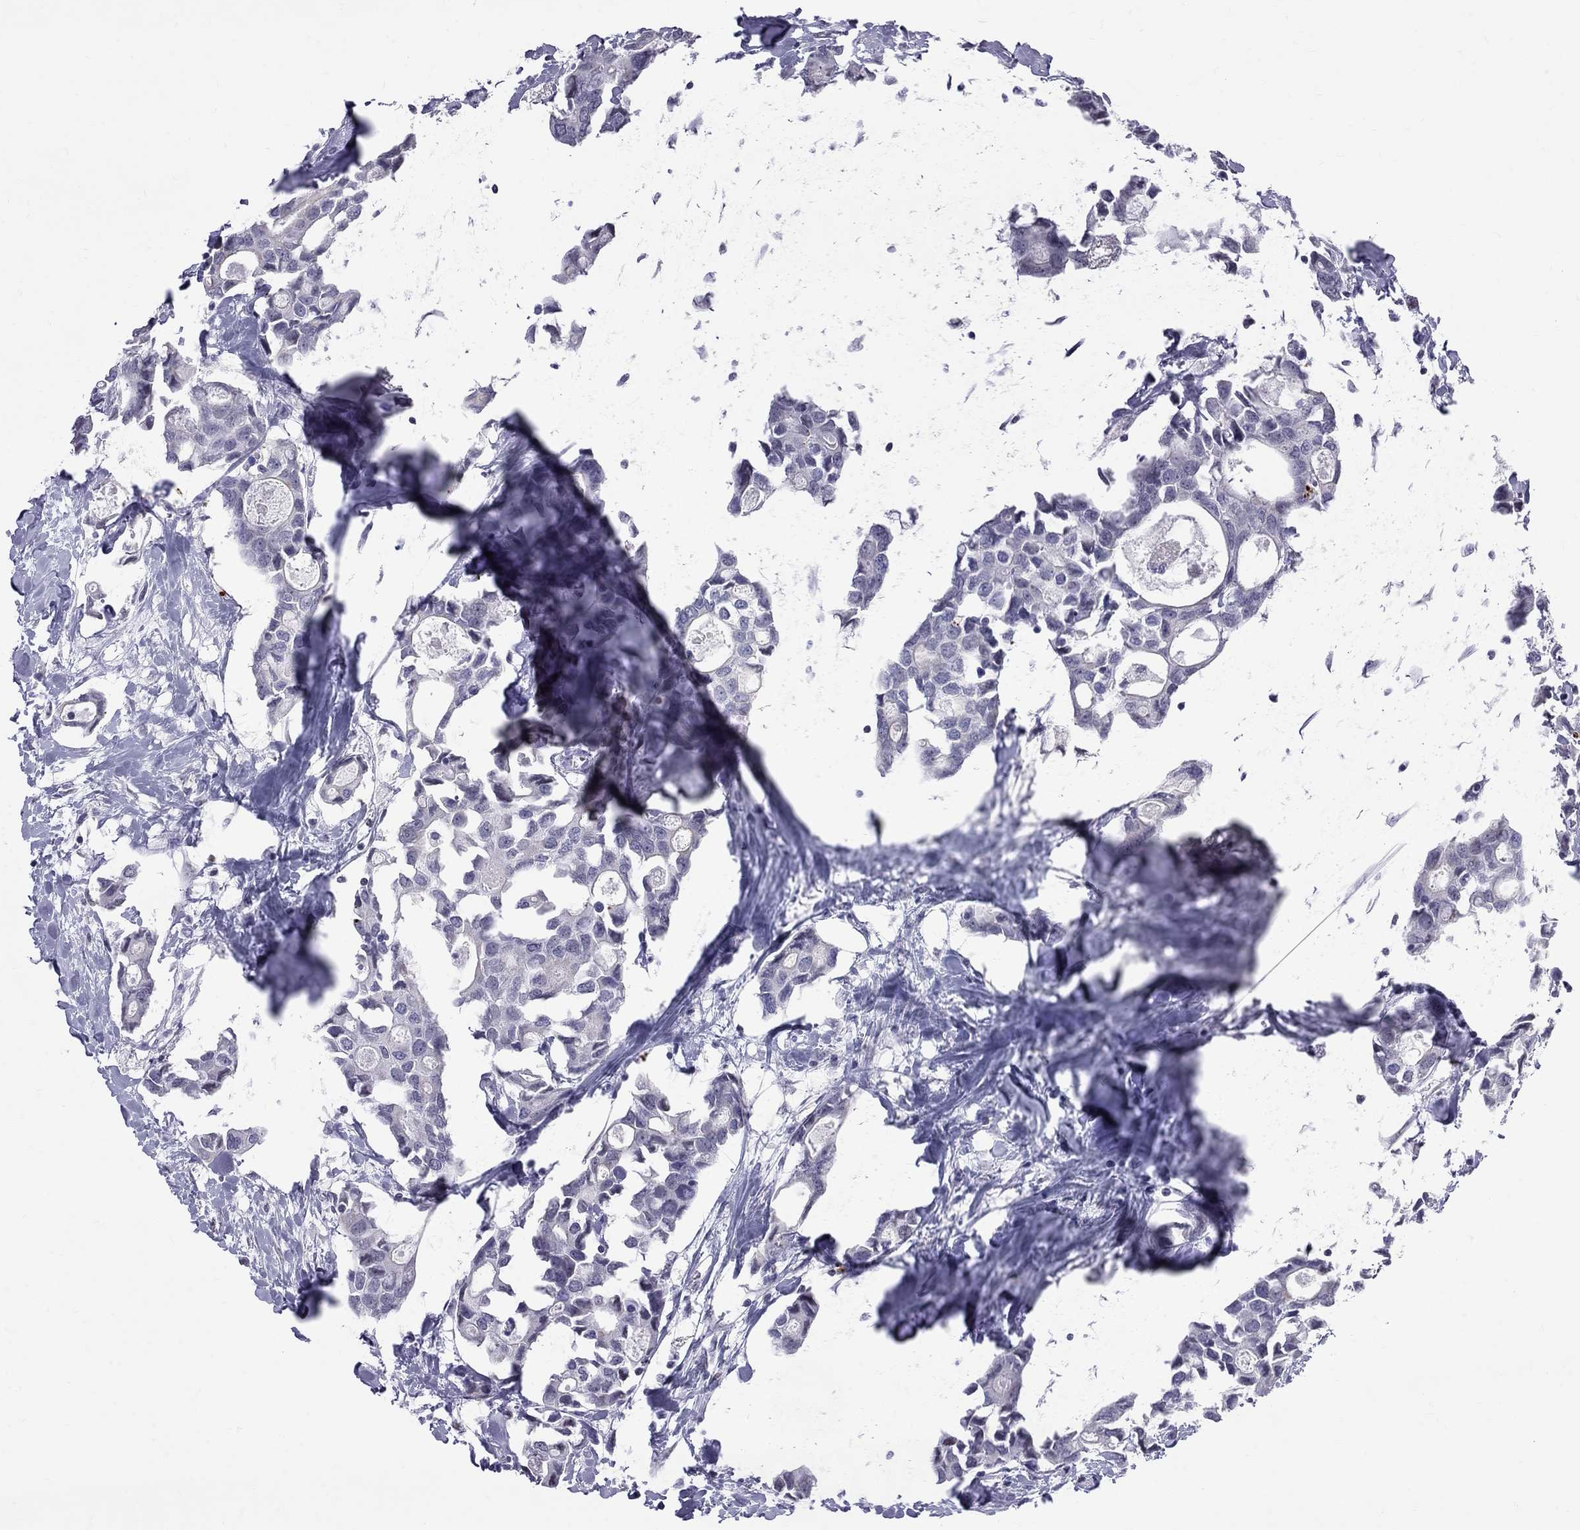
{"staining": {"intensity": "negative", "quantity": "none", "location": "none"}, "tissue": "breast cancer", "cell_type": "Tumor cells", "image_type": "cancer", "snomed": [{"axis": "morphology", "description": "Duct carcinoma"}, {"axis": "topography", "description": "Breast"}], "caption": "Tumor cells show no significant protein positivity in breast cancer.", "gene": "MUC15", "patient": {"sex": "female", "age": 83}}